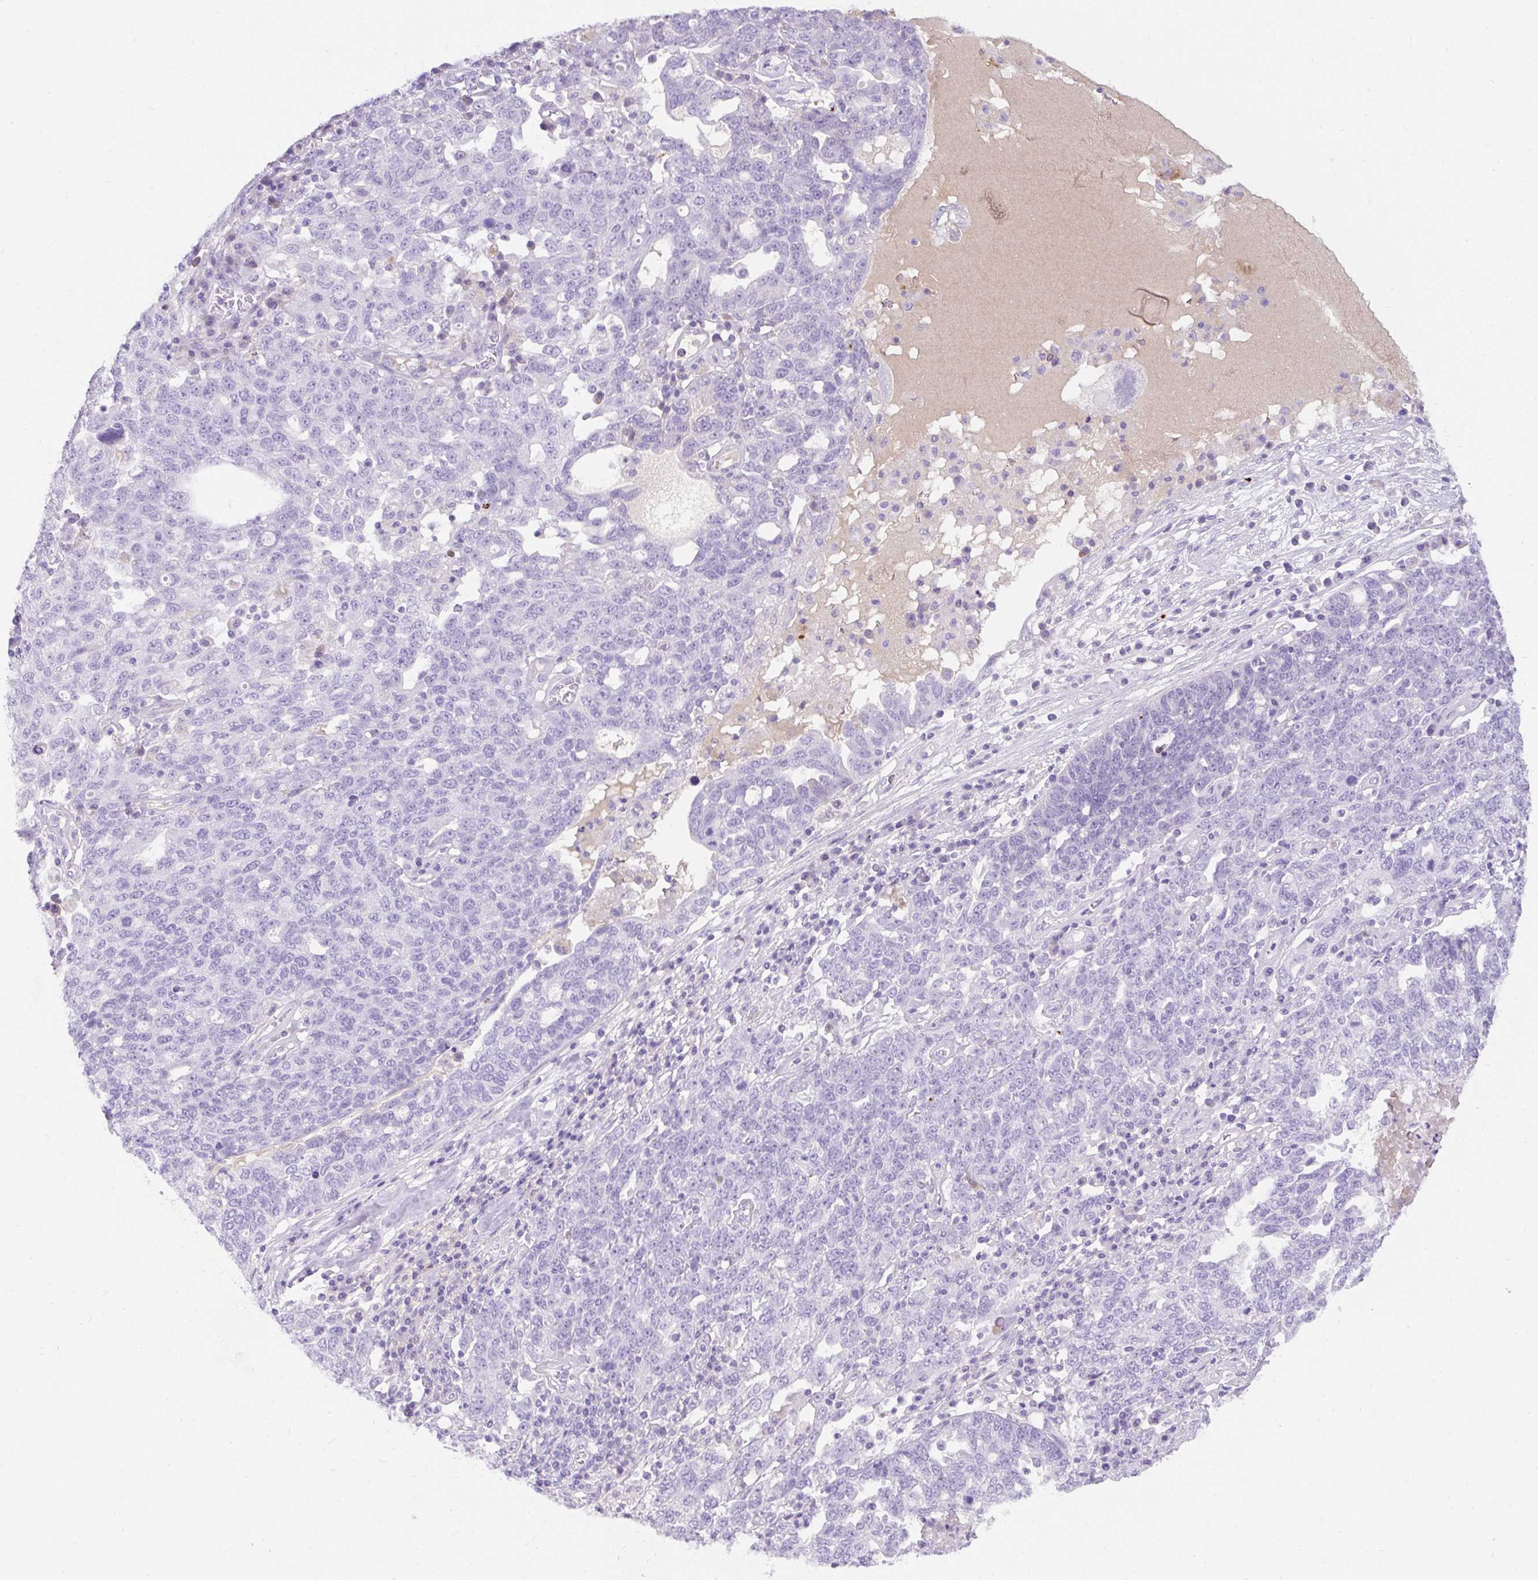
{"staining": {"intensity": "negative", "quantity": "none", "location": "none"}, "tissue": "ovarian cancer", "cell_type": "Tumor cells", "image_type": "cancer", "snomed": [{"axis": "morphology", "description": "Carcinoma, endometroid"}, {"axis": "topography", "description": "Ovary"}], "caption": "Histopathology image shows no protein staining in tumor cells of endometroid carcinoma (ovarian) tissue.", "gene": "APOC4-APOC2", "patient": {"sex": "female", "age": 62}}